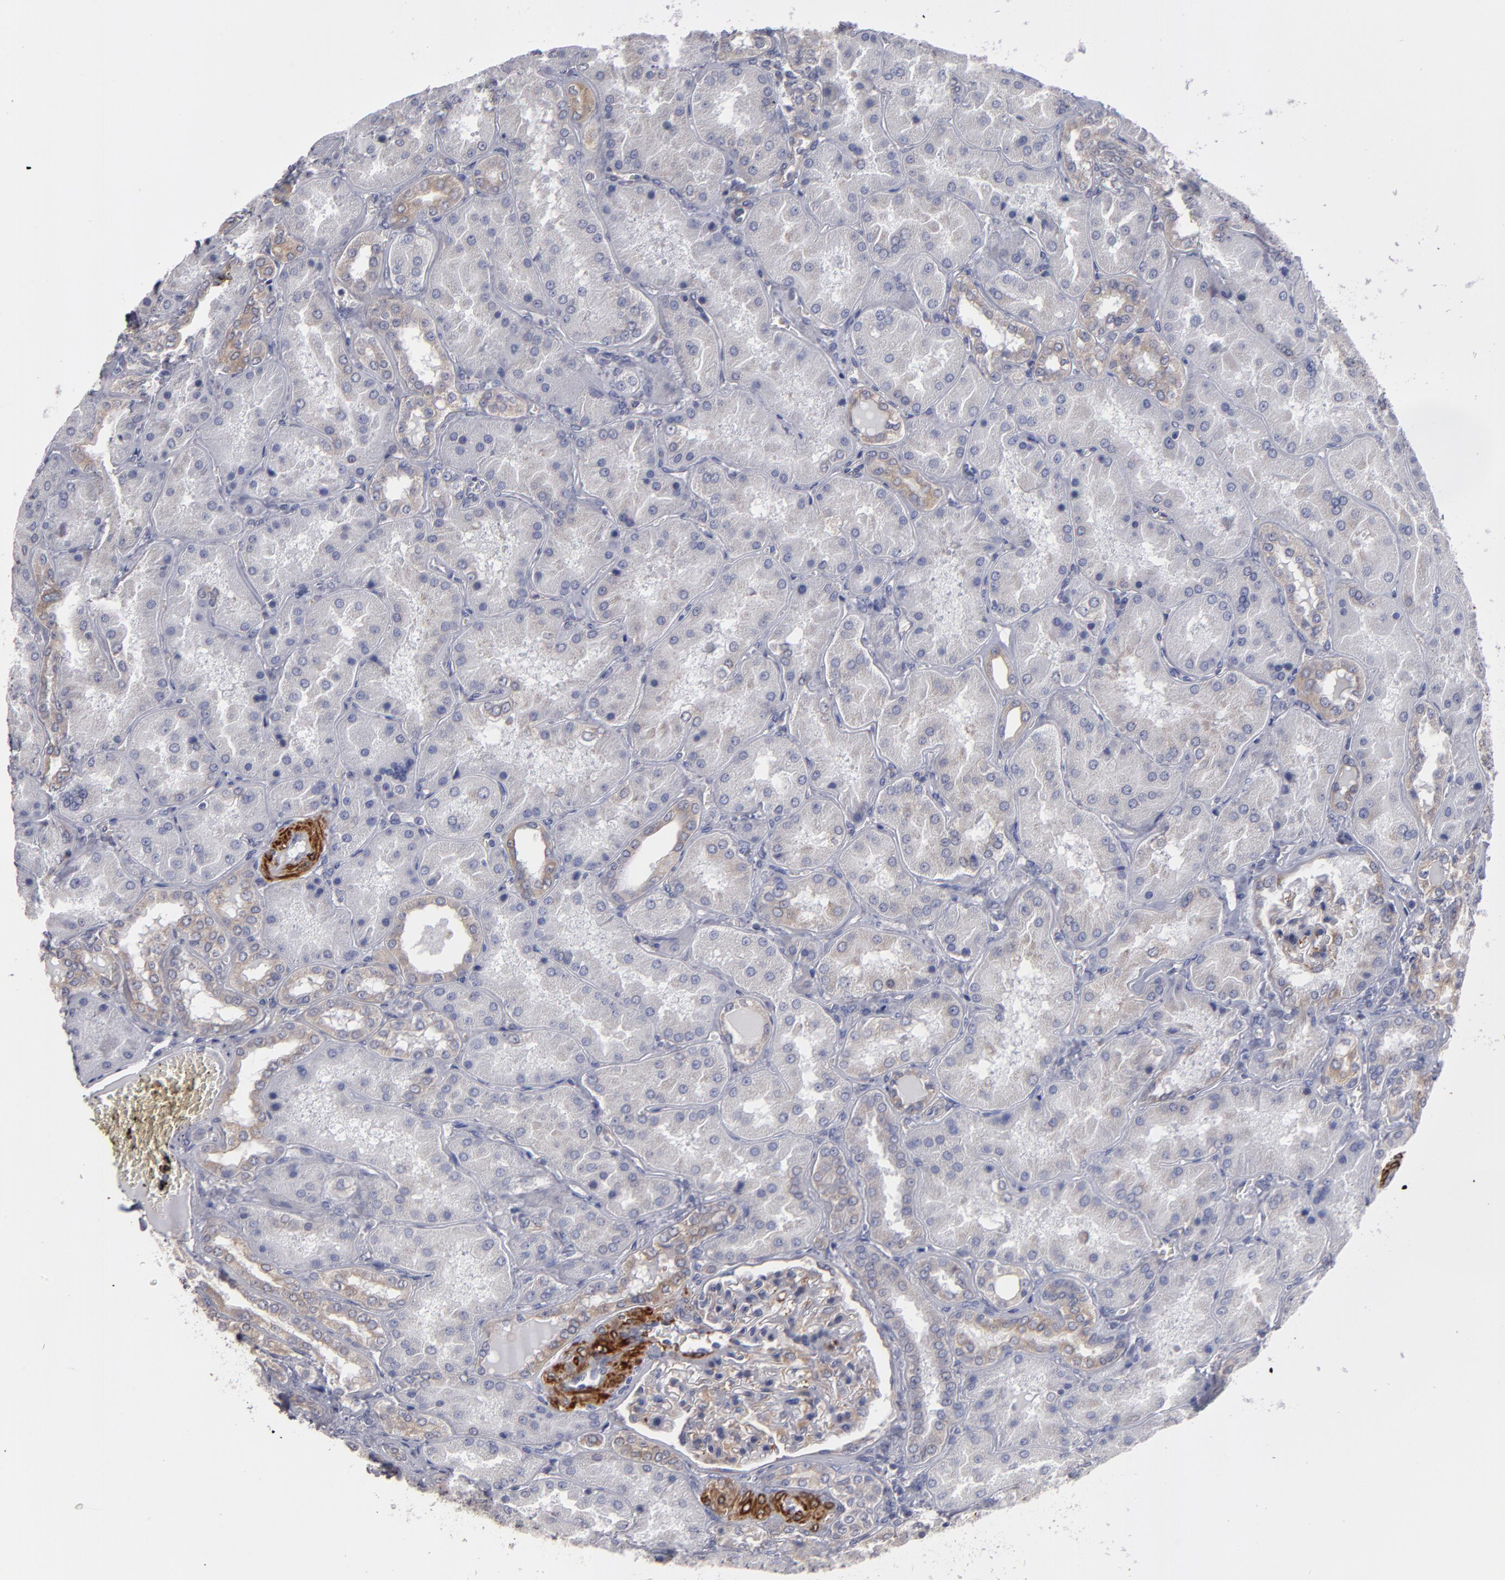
{"staining": {"intensity": "weak", "quantity": "<25%", "location": "cytoplasmic/membranous"}, "tissue": "kidney", "cell_type": "Cells in glomeruli", "image_type": "normal", "snomed": [{"axis": "morphology", "description": "Normal tissue, NOS"}, {"axis": "topography", "description": "Kidney"}], "caption": "The immunohistochemistry photomicrograph has no significant expression in cells in glomeruli of kidney.", "gene": "SLMAP", "patient": {"sex": "female", "age": 56}}